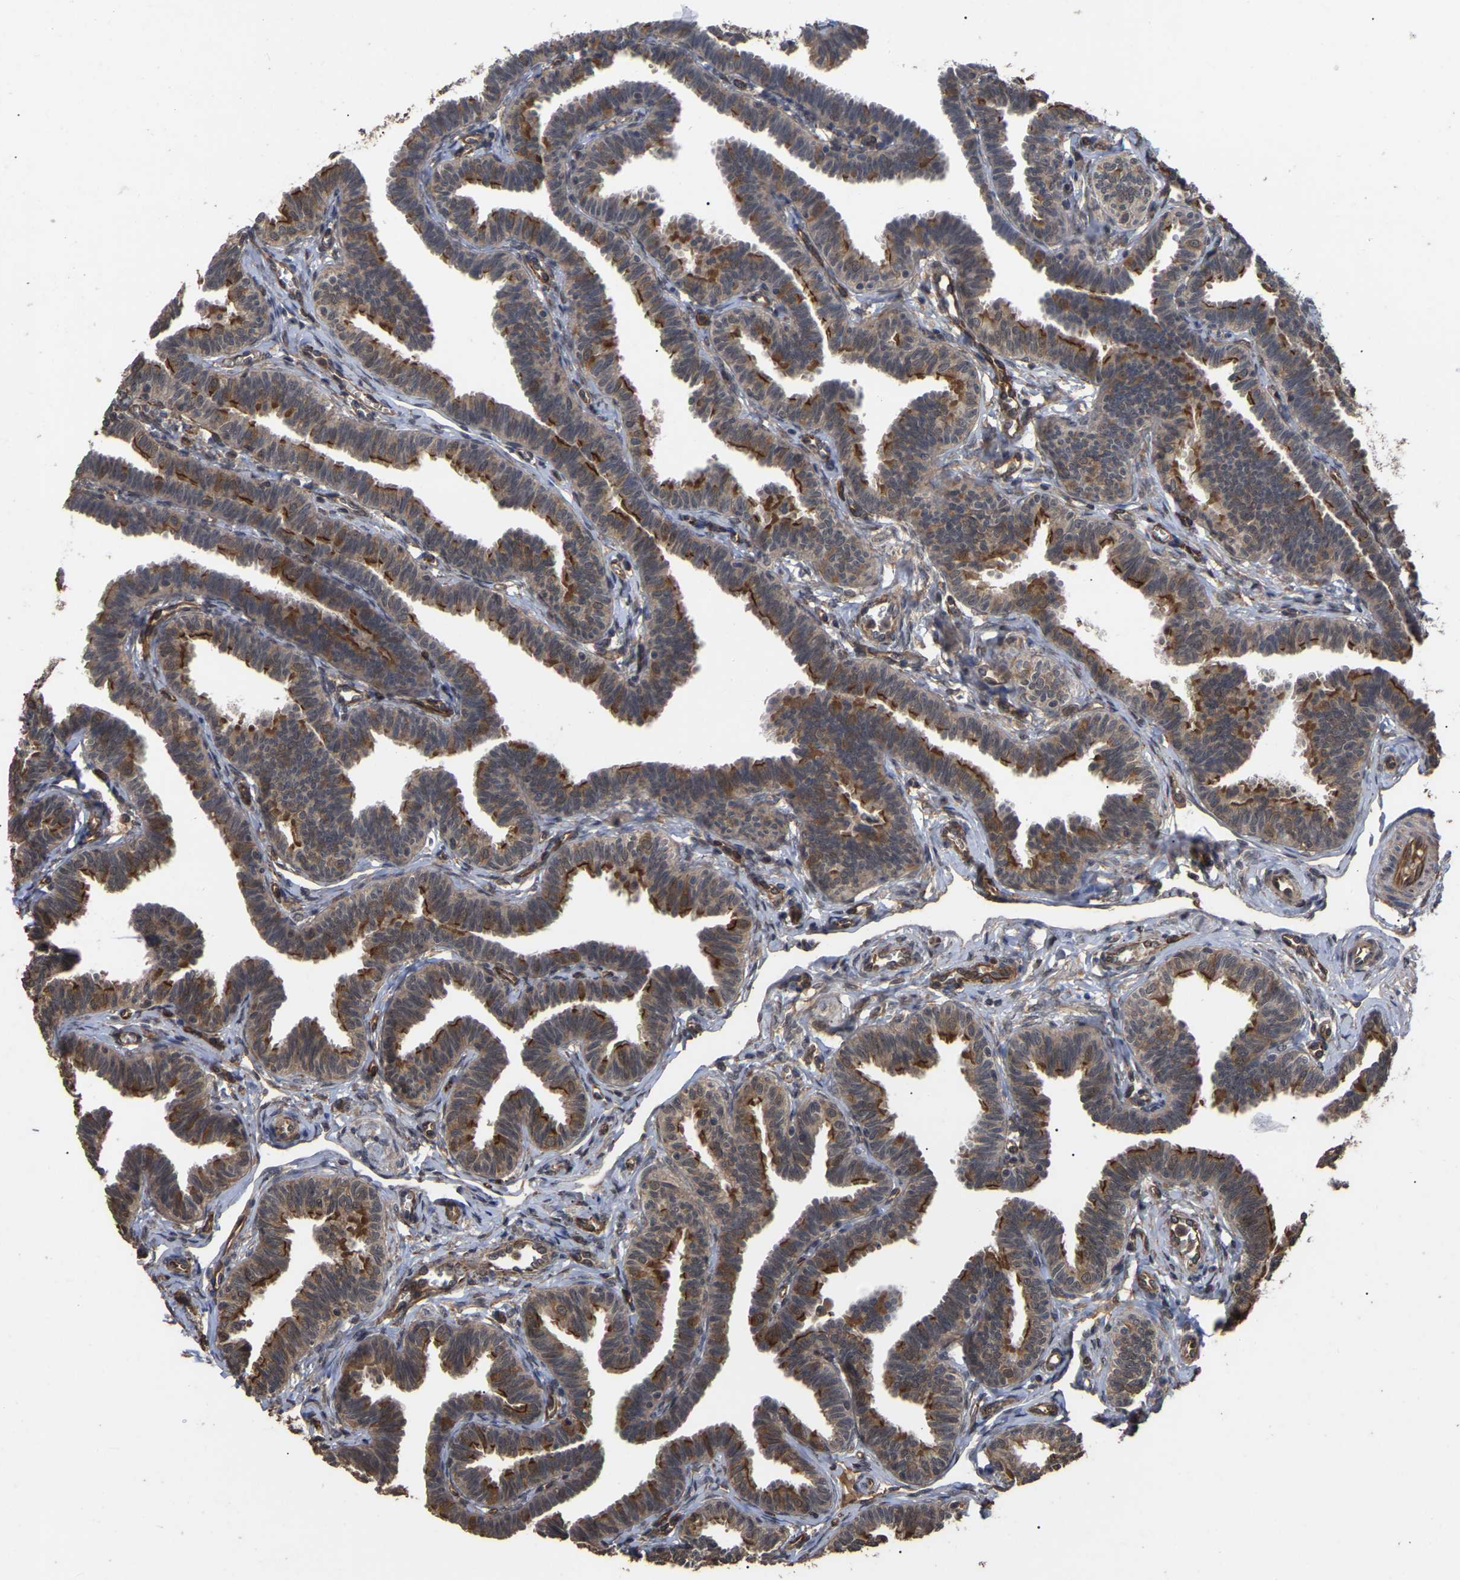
{"staining": {"intensity": "moderate", "quantity": ">75%", "location": "cytoplasmic/membranous"}, "tissue": "fallopian tube", "cell_type": "Glandular cells", "image_type": "normal", "snomed": [{"axis": "morphology", "description": "Normal tissue, NOS"}, {"axis": "topography", "description": "Fallopian tube"}, {"axis": "topography", "description": "Ovary"}], "caption": "Fallopian tube stained with DAB (3,3'-diaminobenzidine) immunohistochemistry displays medium levels of moderate cytoplasmic/membranous staining in about >75% of glandular cells. The protein of interest is shown in brown color, while the nuclei are stained blue.", "gene": "FAM161B", "patient": {"sex": "female", "age": 23}}